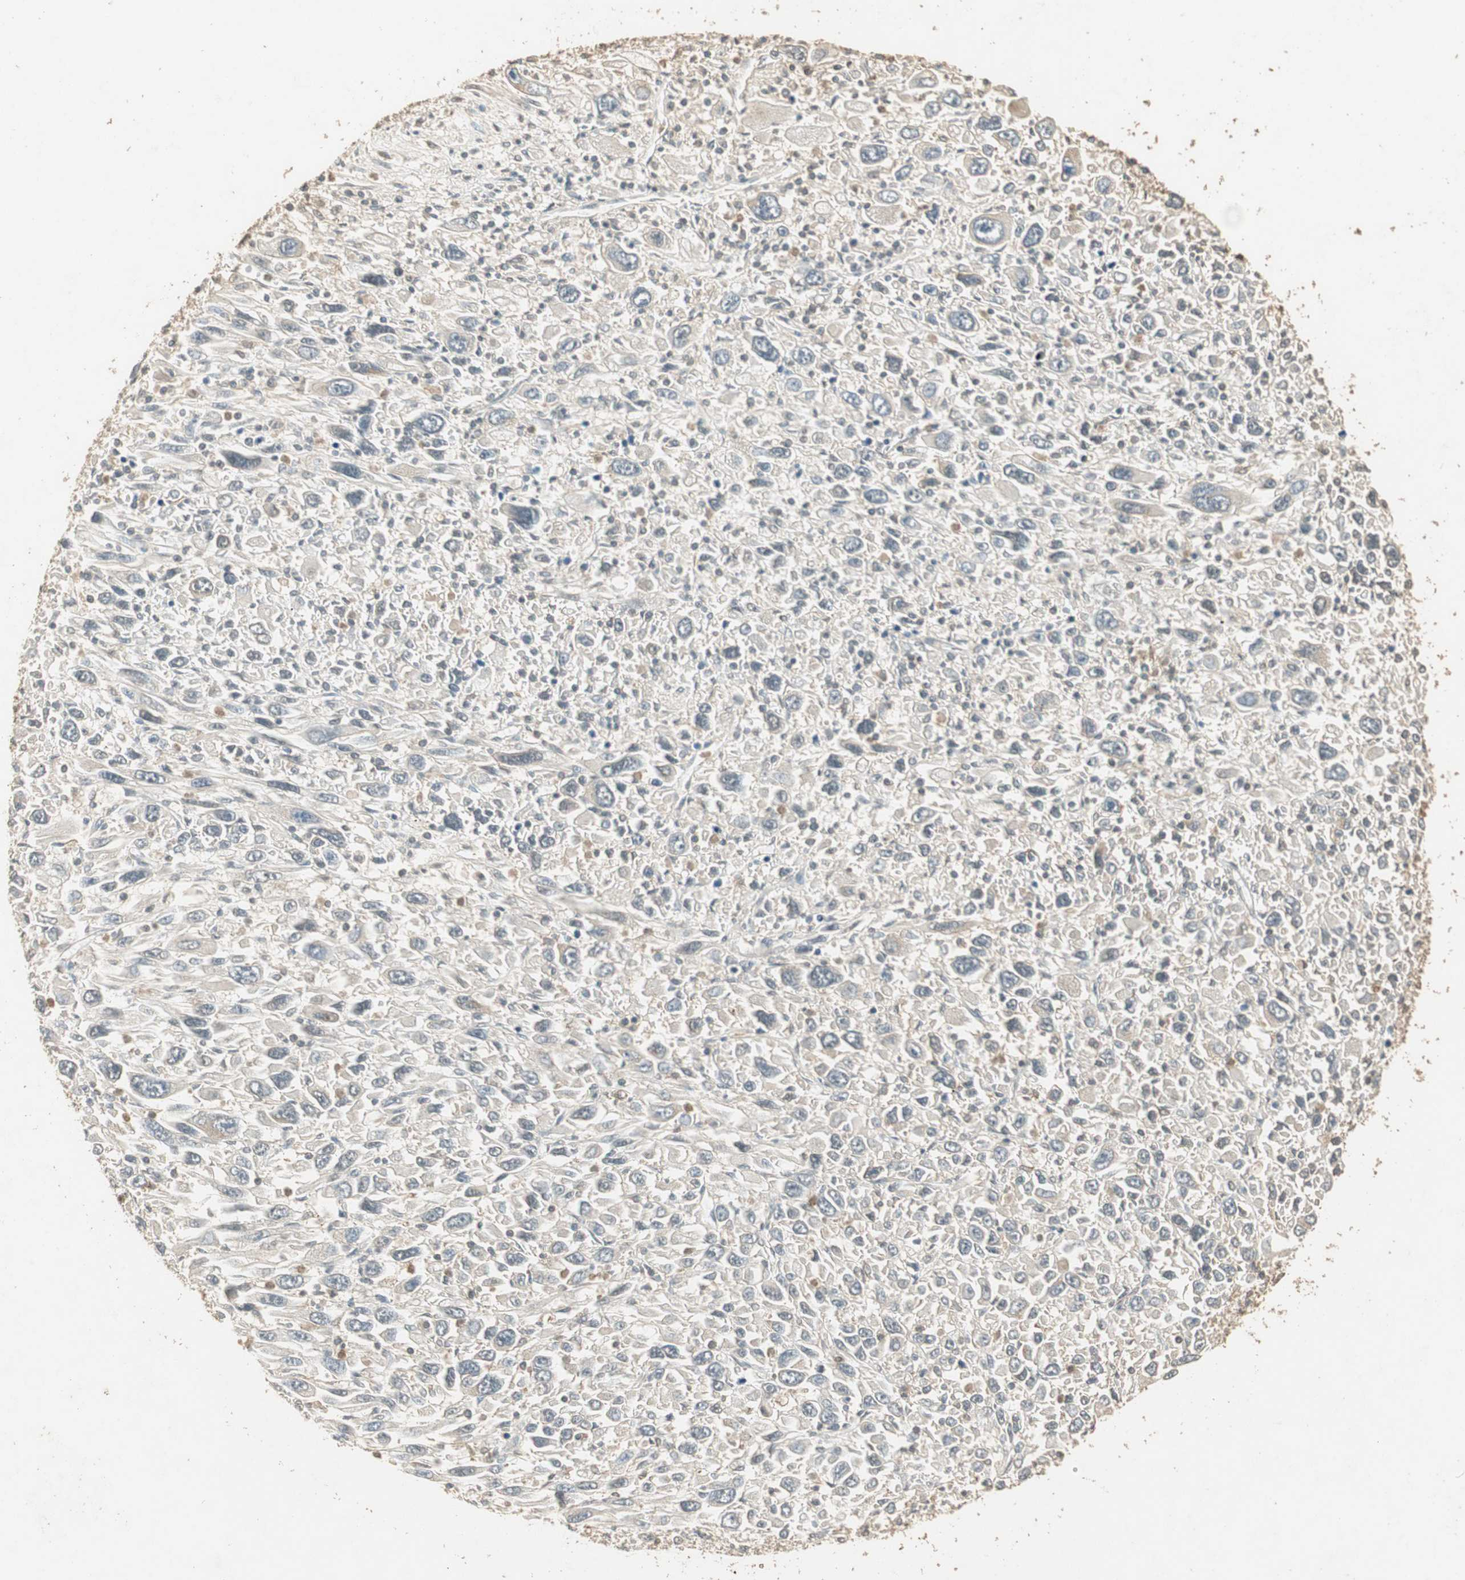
{"staining": {"intensity": "negative", "quantity": "none", "location": "none"}, "tissue": "melanoma", "cell_type": "Tumor cells", "image_type": "cancer", "snomed": [{"axis": "morphology", "description": "Malignant melanoma, Metastatic site"}, {"axis": "topography", "description": "Skin"}], "caption": "The histopathology image demonstrates no significant positivity in tumor cells of malignant melanoma (metastatic site).", "gene": "USP2", "patient": {"sex": "female", "age": 56}}